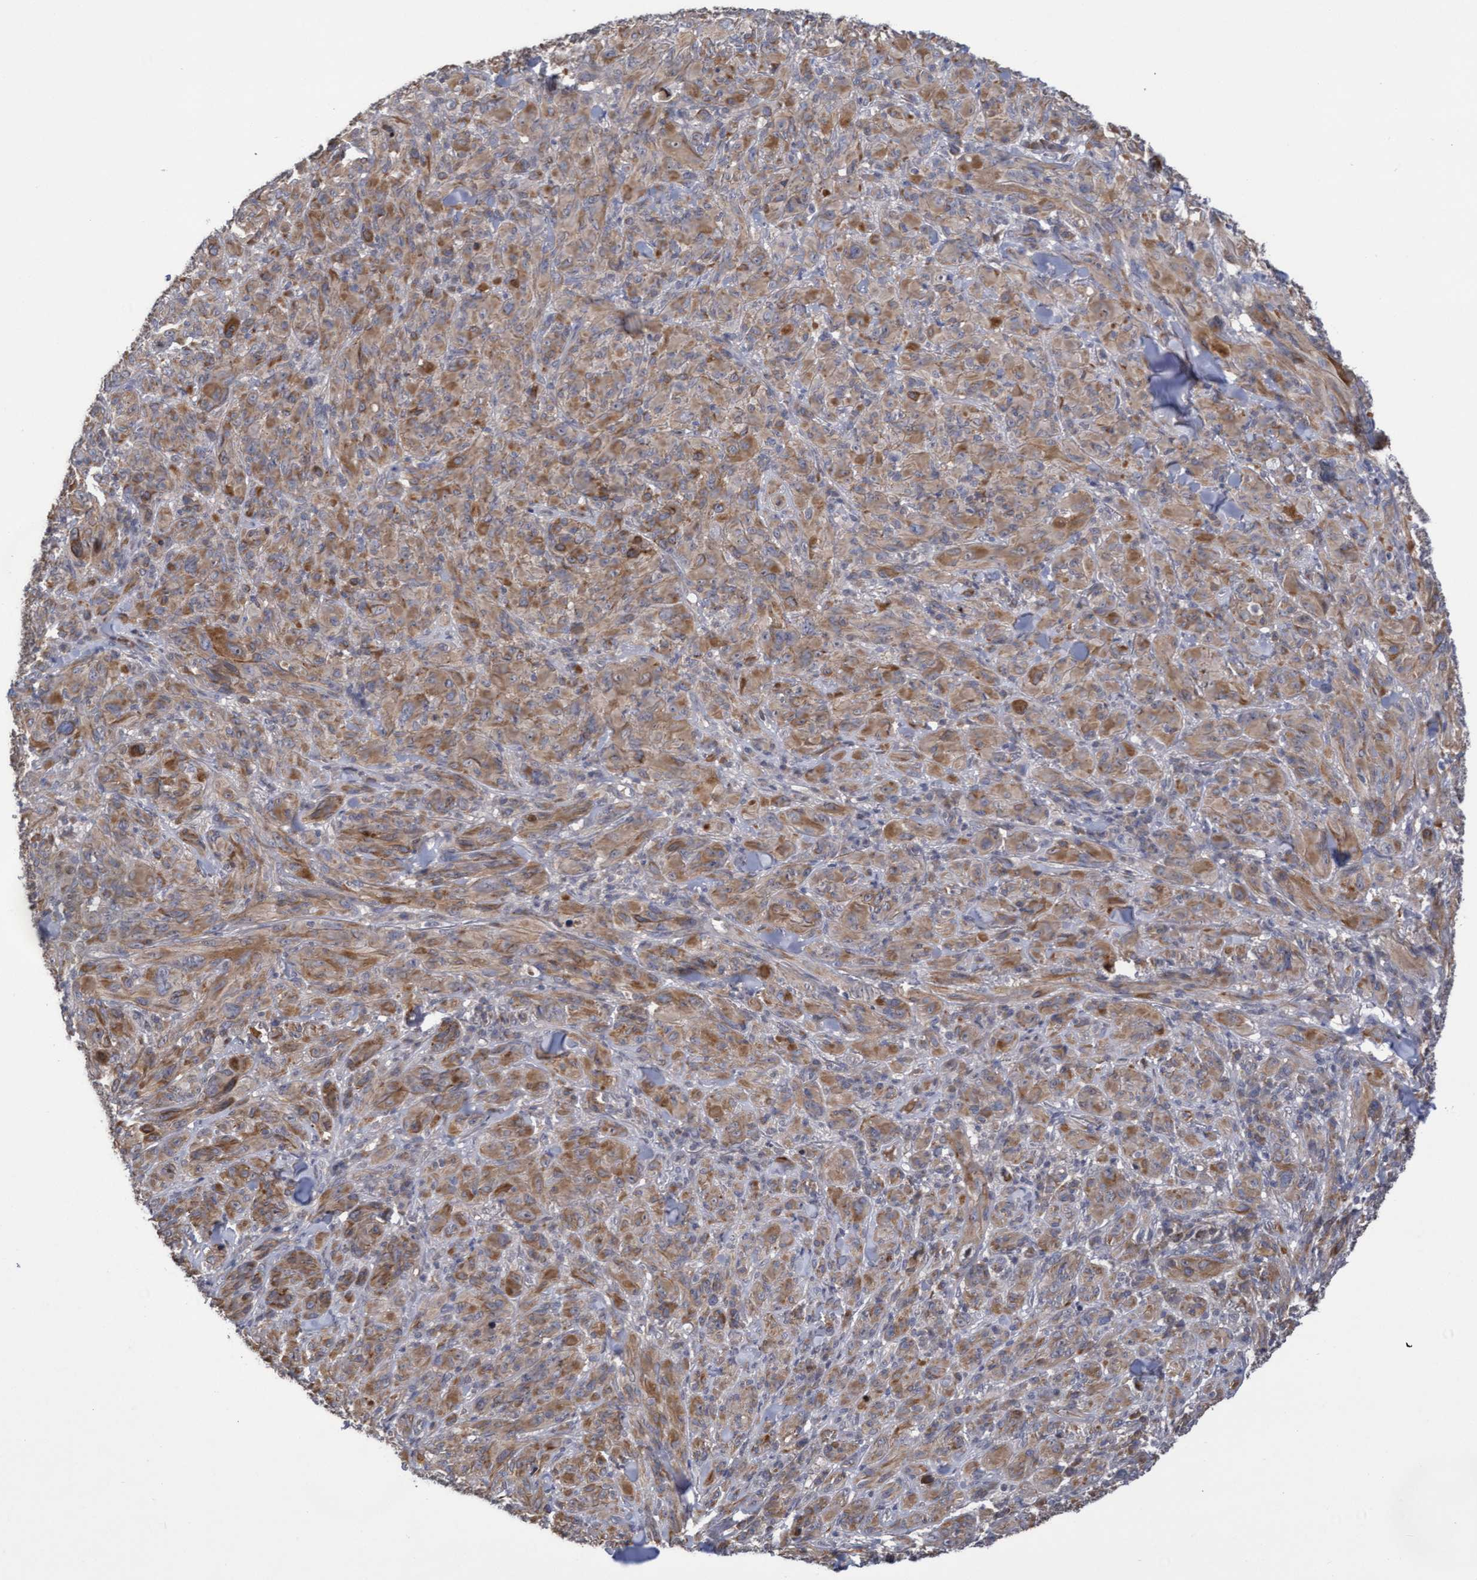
{"staining": {"intensity": "negative", "quantity": "none", "location": "none"}, "tissue": "melanoma", "cell_type": "Tumor cells", "image_type": "cancer", "snomed": [{"axis": "morphology", "description": "Malignant melanoma, NOS"}, {"axis": "topography", "description": "Skin of head"}], "caption": "Melanoma was stained to show a protein in brown. There is no significant staining in tumor cells.", "gene": "COBL", "patient": {"sex": "male", "age": 96}}